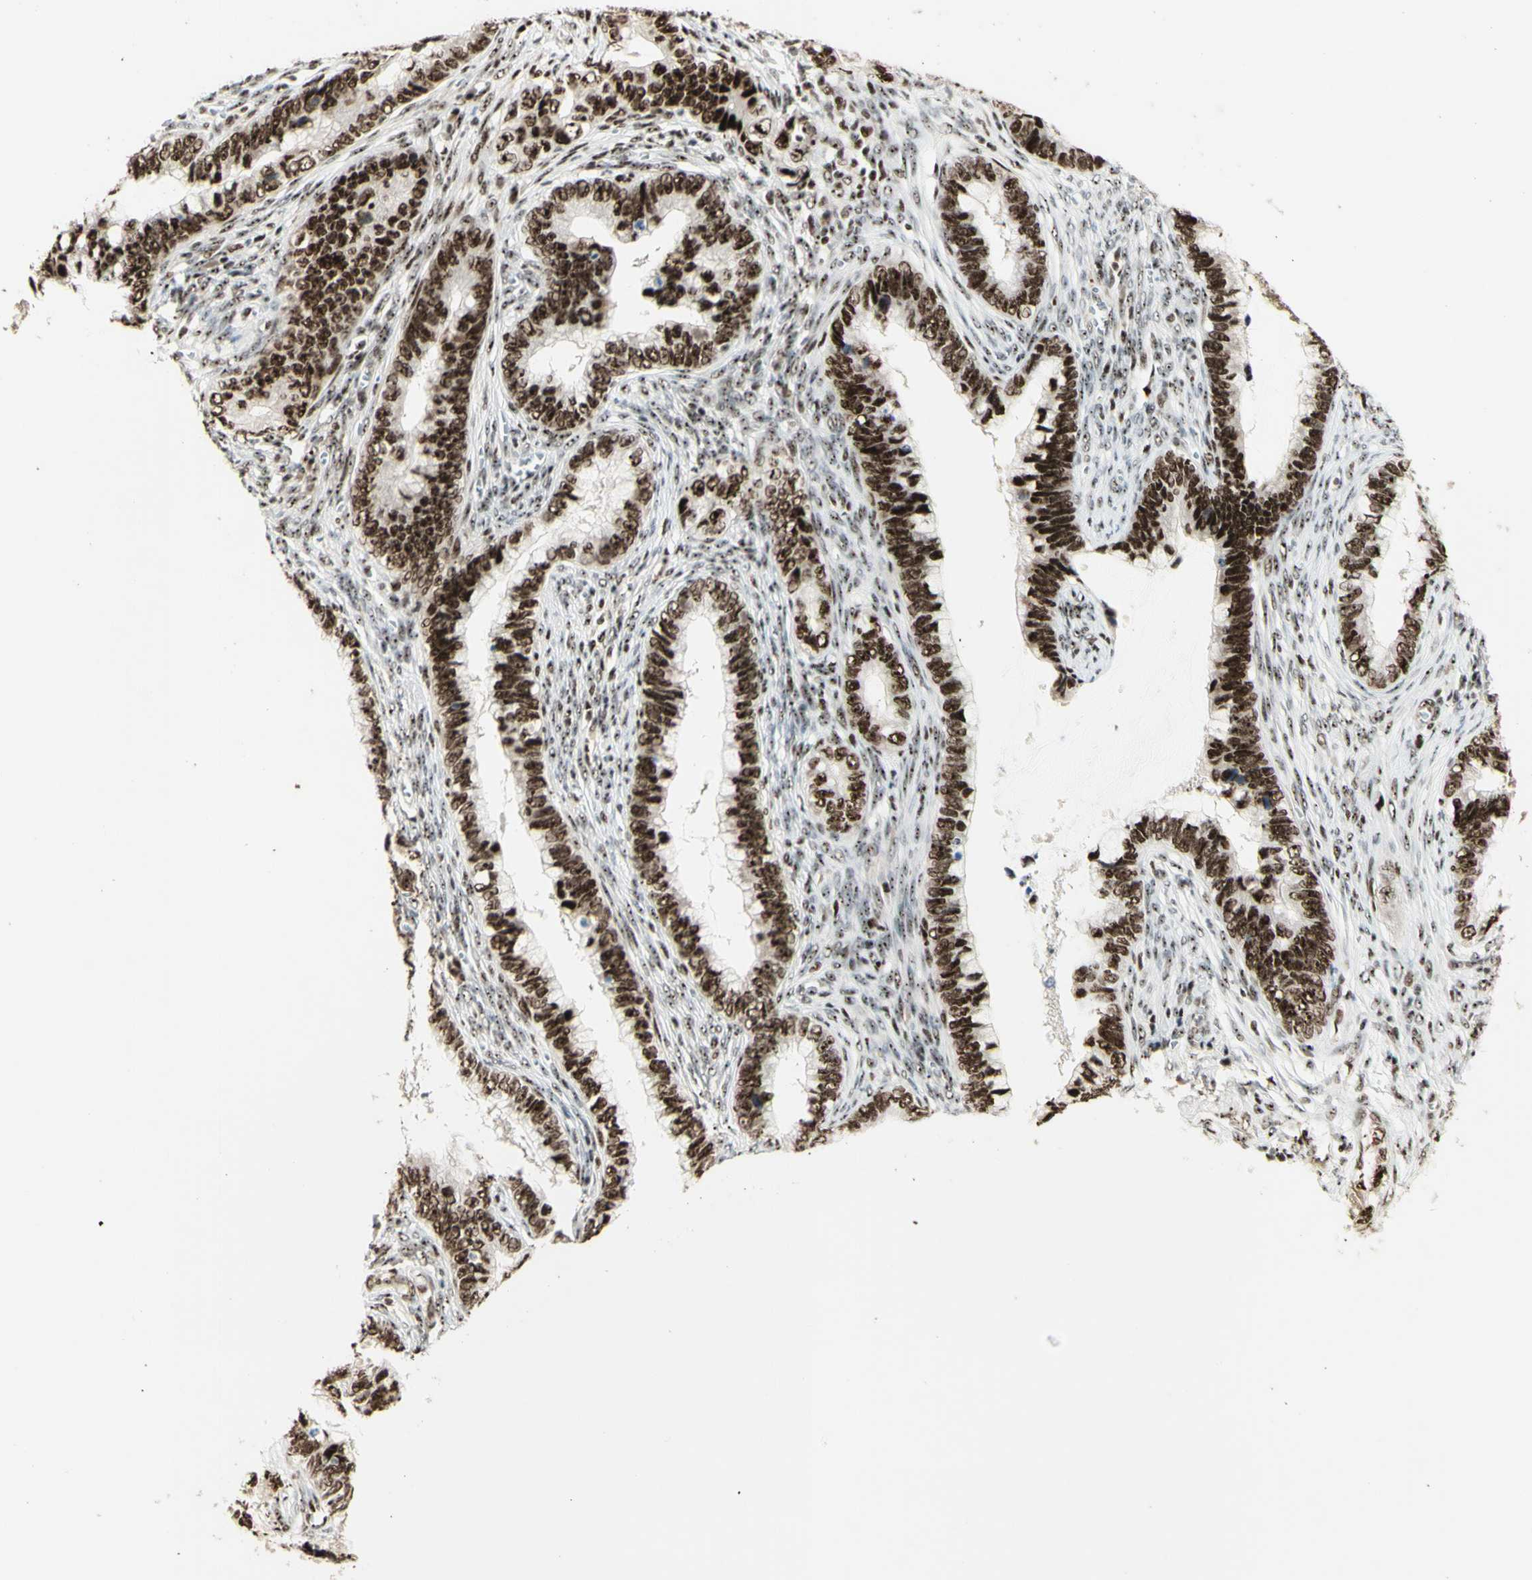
{"staining": {"intensity": "strong", "quantity": ">75%", "location": "nuclear"}, "tissue": "cervical cancer", "cell_type": "Tumor cells", "image_type": "cancer", "snomed": [{"axis": "morphology", "description": "Adenocarcinoma, NOS"}, {"axis": "topography", "description": "Cervix"}], "caption": "A histopathology image of human cervical adenocarcinoma stained for a protein exhibits strong nuclear brown staining in tumor cells. (brown staining indicates protein expression, while blue staining denotes nuclei).", "gene": "DHX9", "patient": {"sex": "female", "age": 44}}